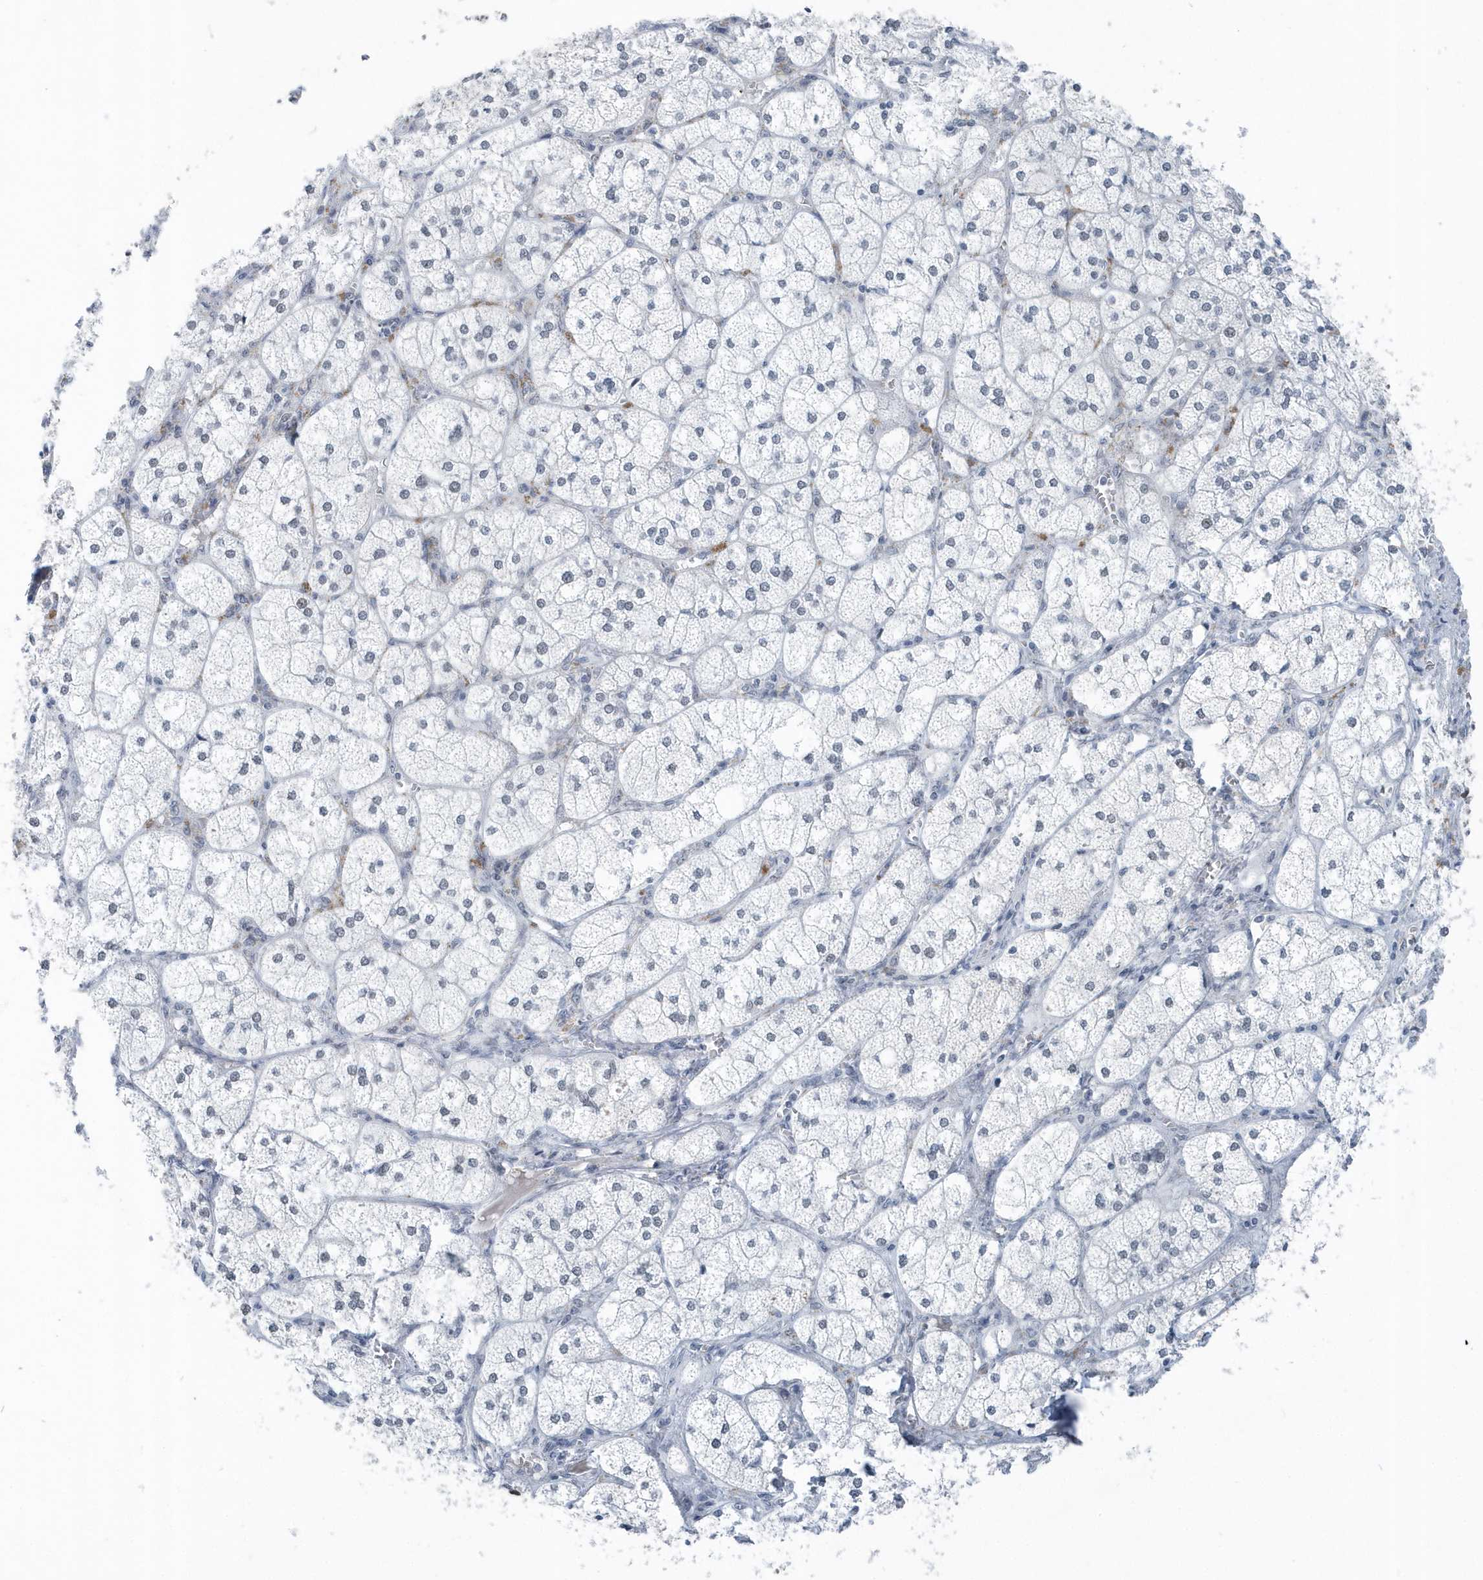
{"staining": {"intensity": "moderate", "quantity": "25%-75%", "location": "nuclear"}, "tissue": "adrenal gland", "cell_type": "Glandular cells", "image_type": "normal", "snomed": [{"axis": "morphology", "description": "Normal tissue, NOS"}, {"axis": "topography", "description": "Adrenal gland"}], "caption": "Immunohistochemistry photomicrograph of normal human adrenal gland stained for a protein (brown), which demonstrates medium levels of moderate nuclear staining in about 25%-75% of glandular cells.", "gene": "FIP1L1", "patient": {"sex": "female", "age": 61}}